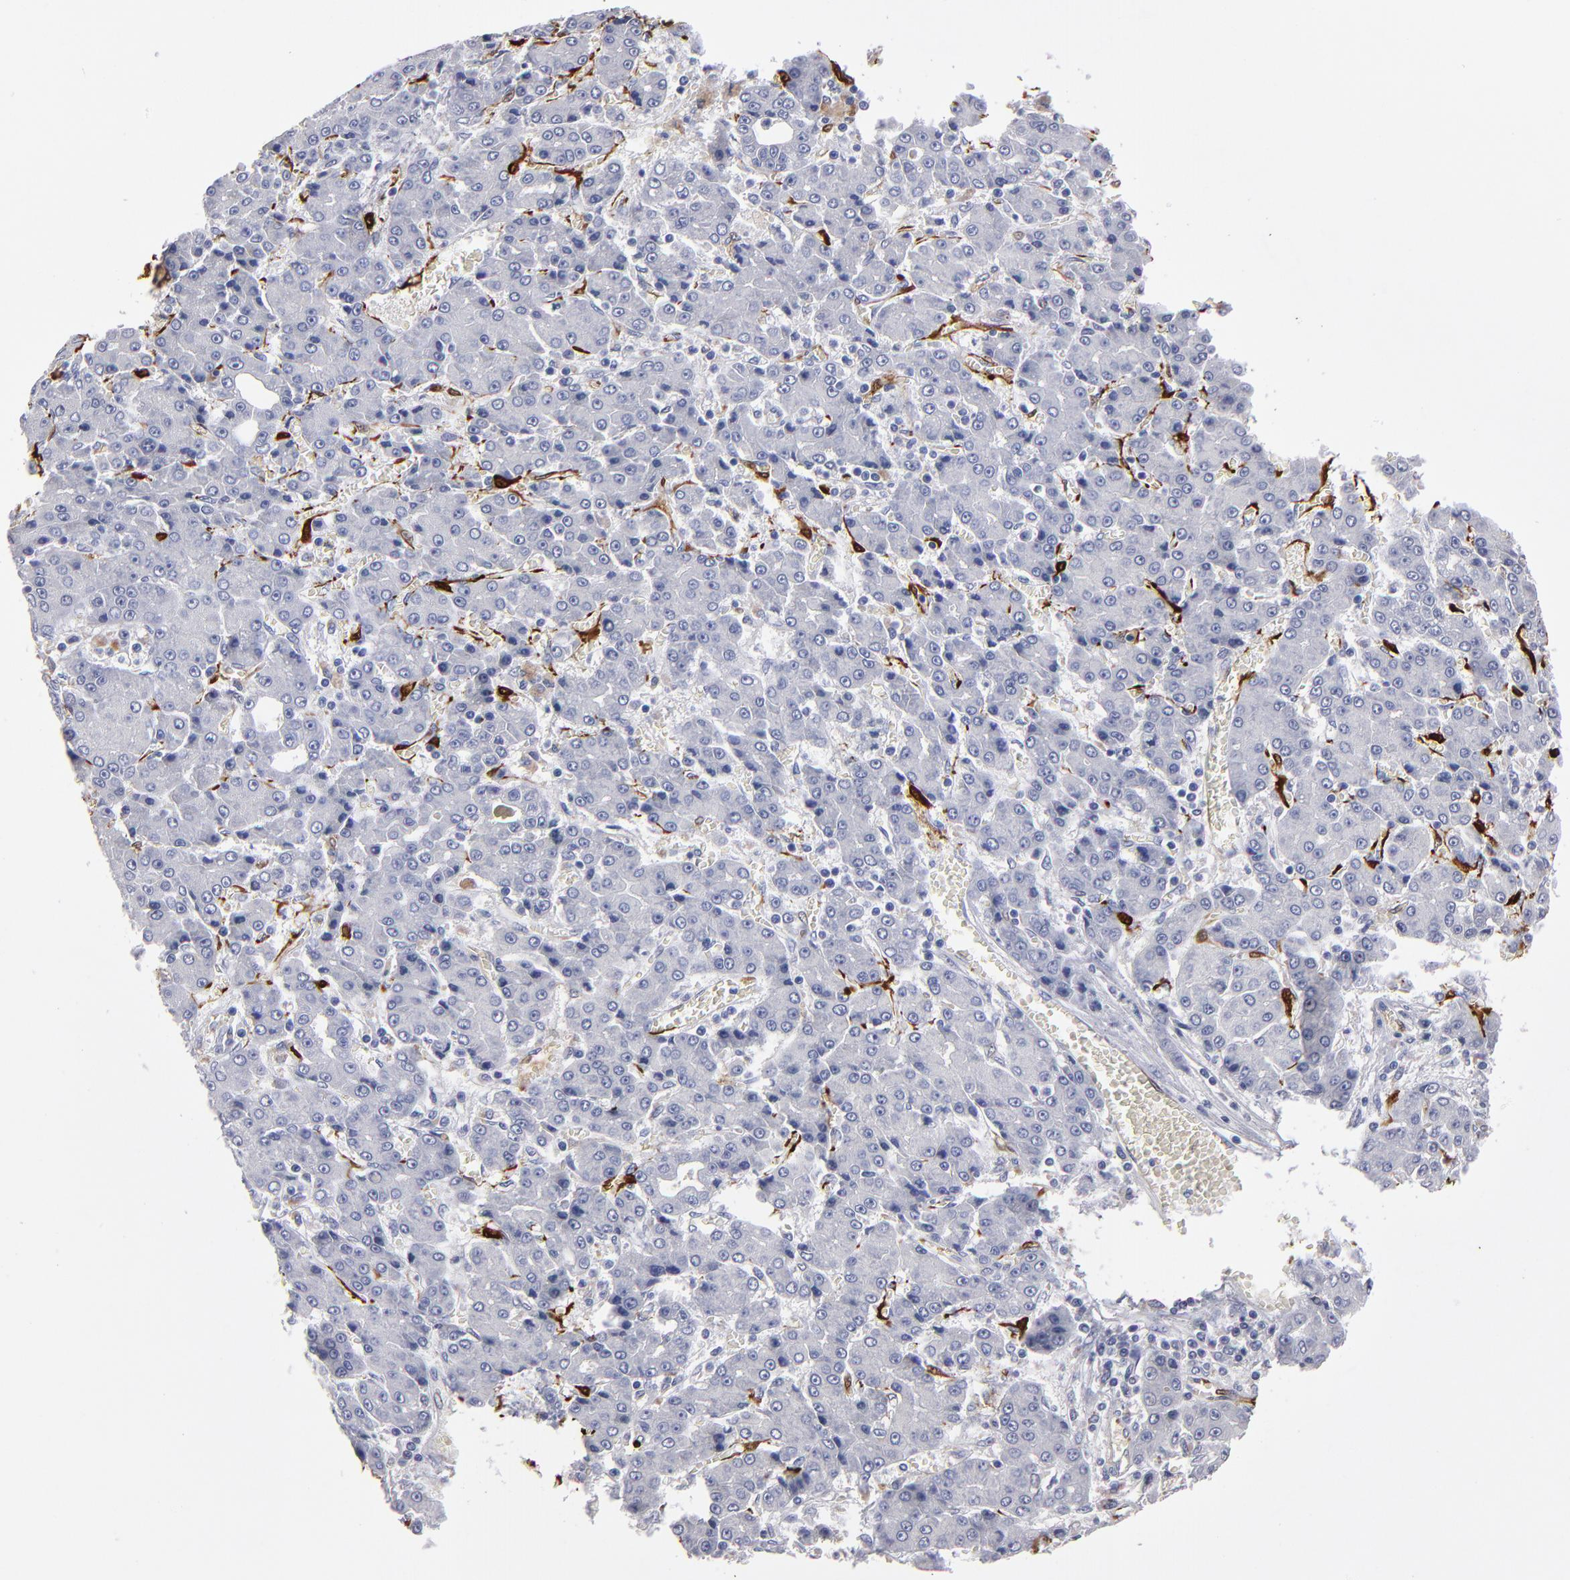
{"staining": {"intensity": "negative", "quantity": "none", "location": "none"}, "tissue": "liver cancer", "cell_type": "Tumor cells", "image_type": "cancer", "snomed": [{"axis": "morphology", "description": "Carcinoma, Hepatocellular, NOS"}, {"axis": "topography", "description": "Liver"}], "caption": "Immunohistochemistry photomicrograph of liver hepatocellular carcinoma stained for a protein (brown), which demonstrates no positivity in tumor cells. (DAB immunohistochemistry (IHC), high magnification).", "gene": "FABP4", "patient": {"sex": "male", "age": 69}}